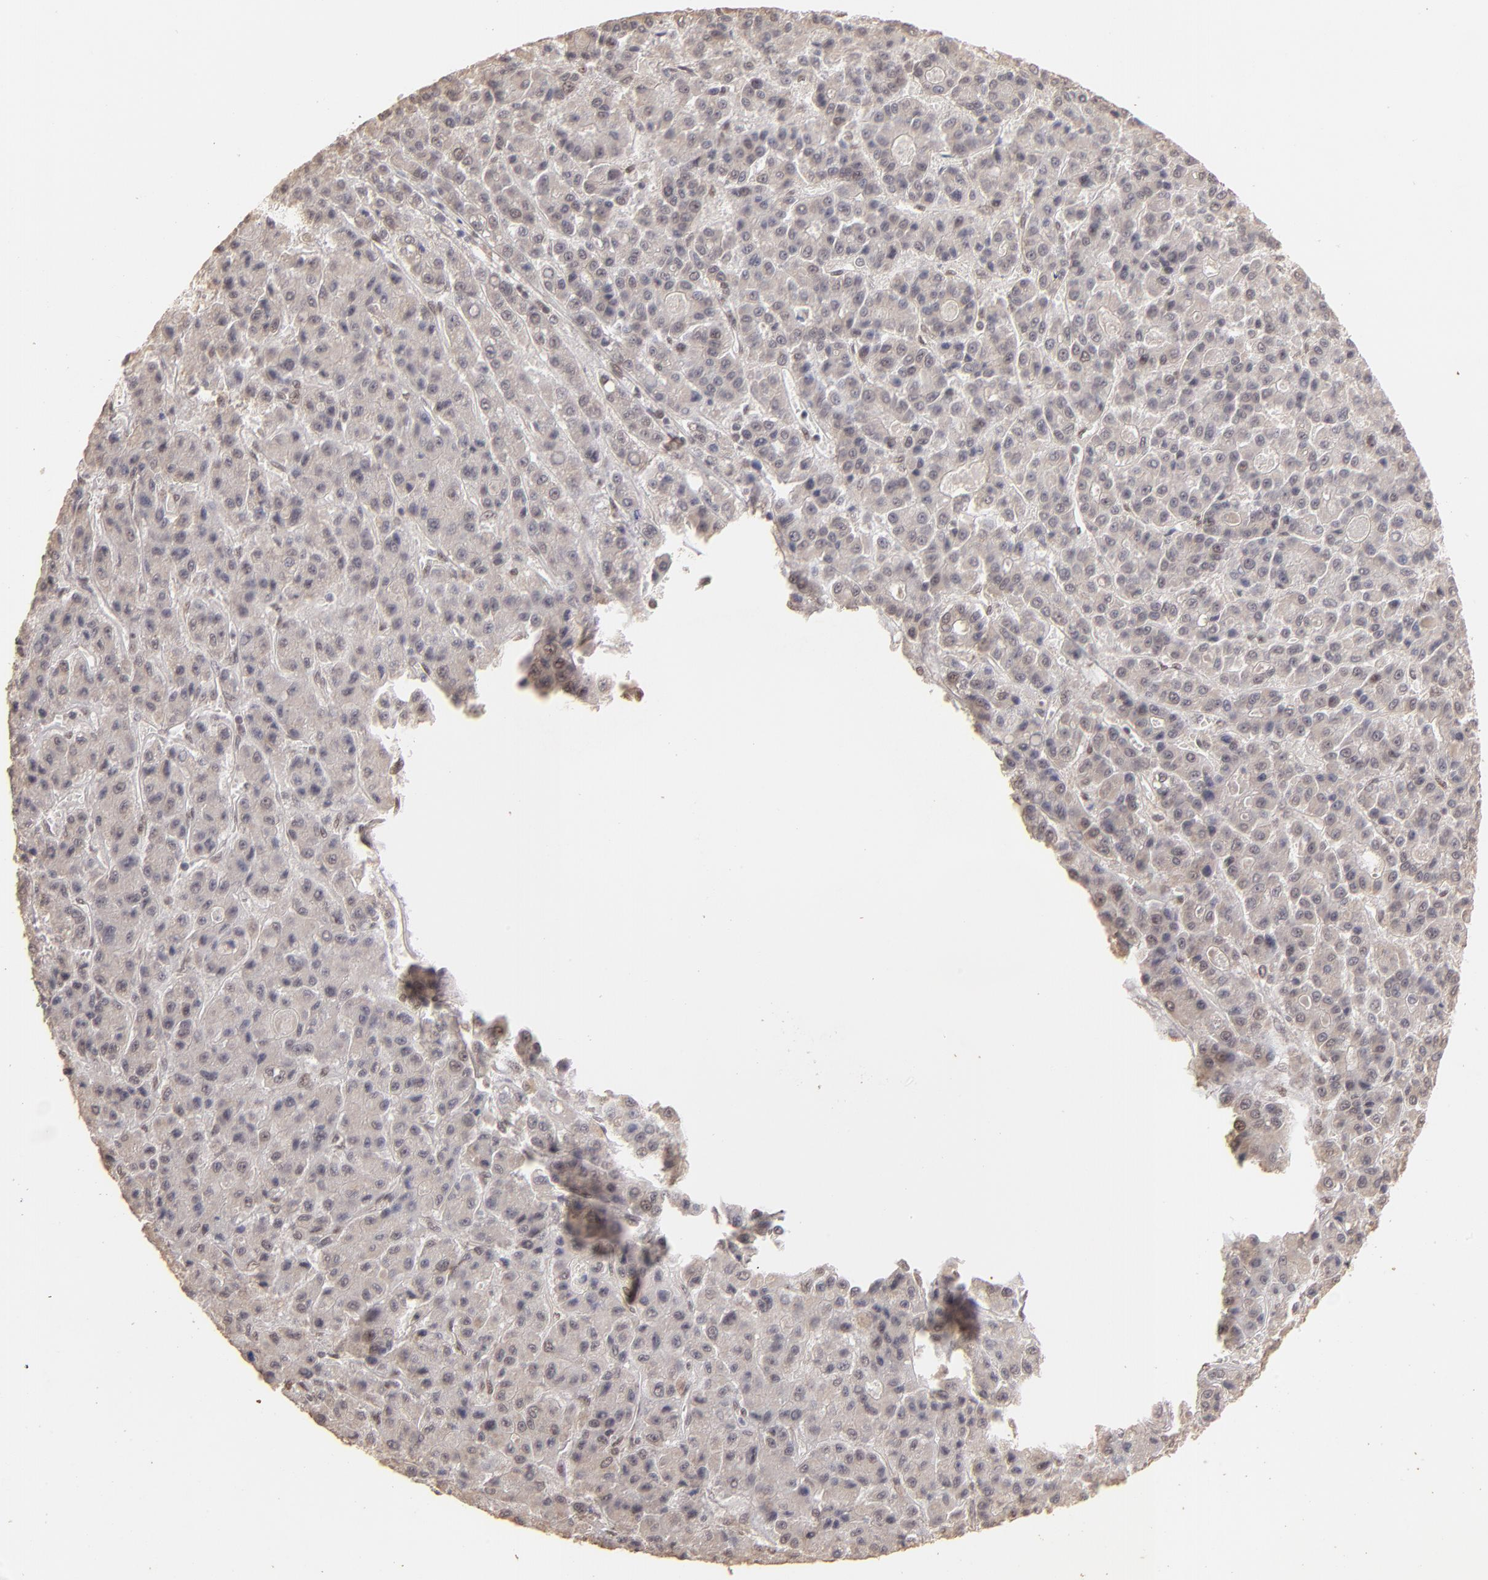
{"staining": {"intensity": "weak", "quantity": ">75%", "location": "cytoplasmic/membranous,nuclear"}, "tissue": "liver cancer", "cell_type": "Tumor cells", "image_type": "cancer", "snomed": [{"axis": "morphology", "description": "Carcinoma, Hepatocellular, NOS"}, {"axis": "topography", "description": "Liver"}], "caption": "A high-resolution image shows immunohistochemistry (IHC) staining of hepatocellular carcinoma (liver), which displays weak cytoplasmic/membranous and nuclear positivity in approximately >75% of tumor cells.", "gene": "CLOCK", "patient": {"sex": "male", "age": 70}}